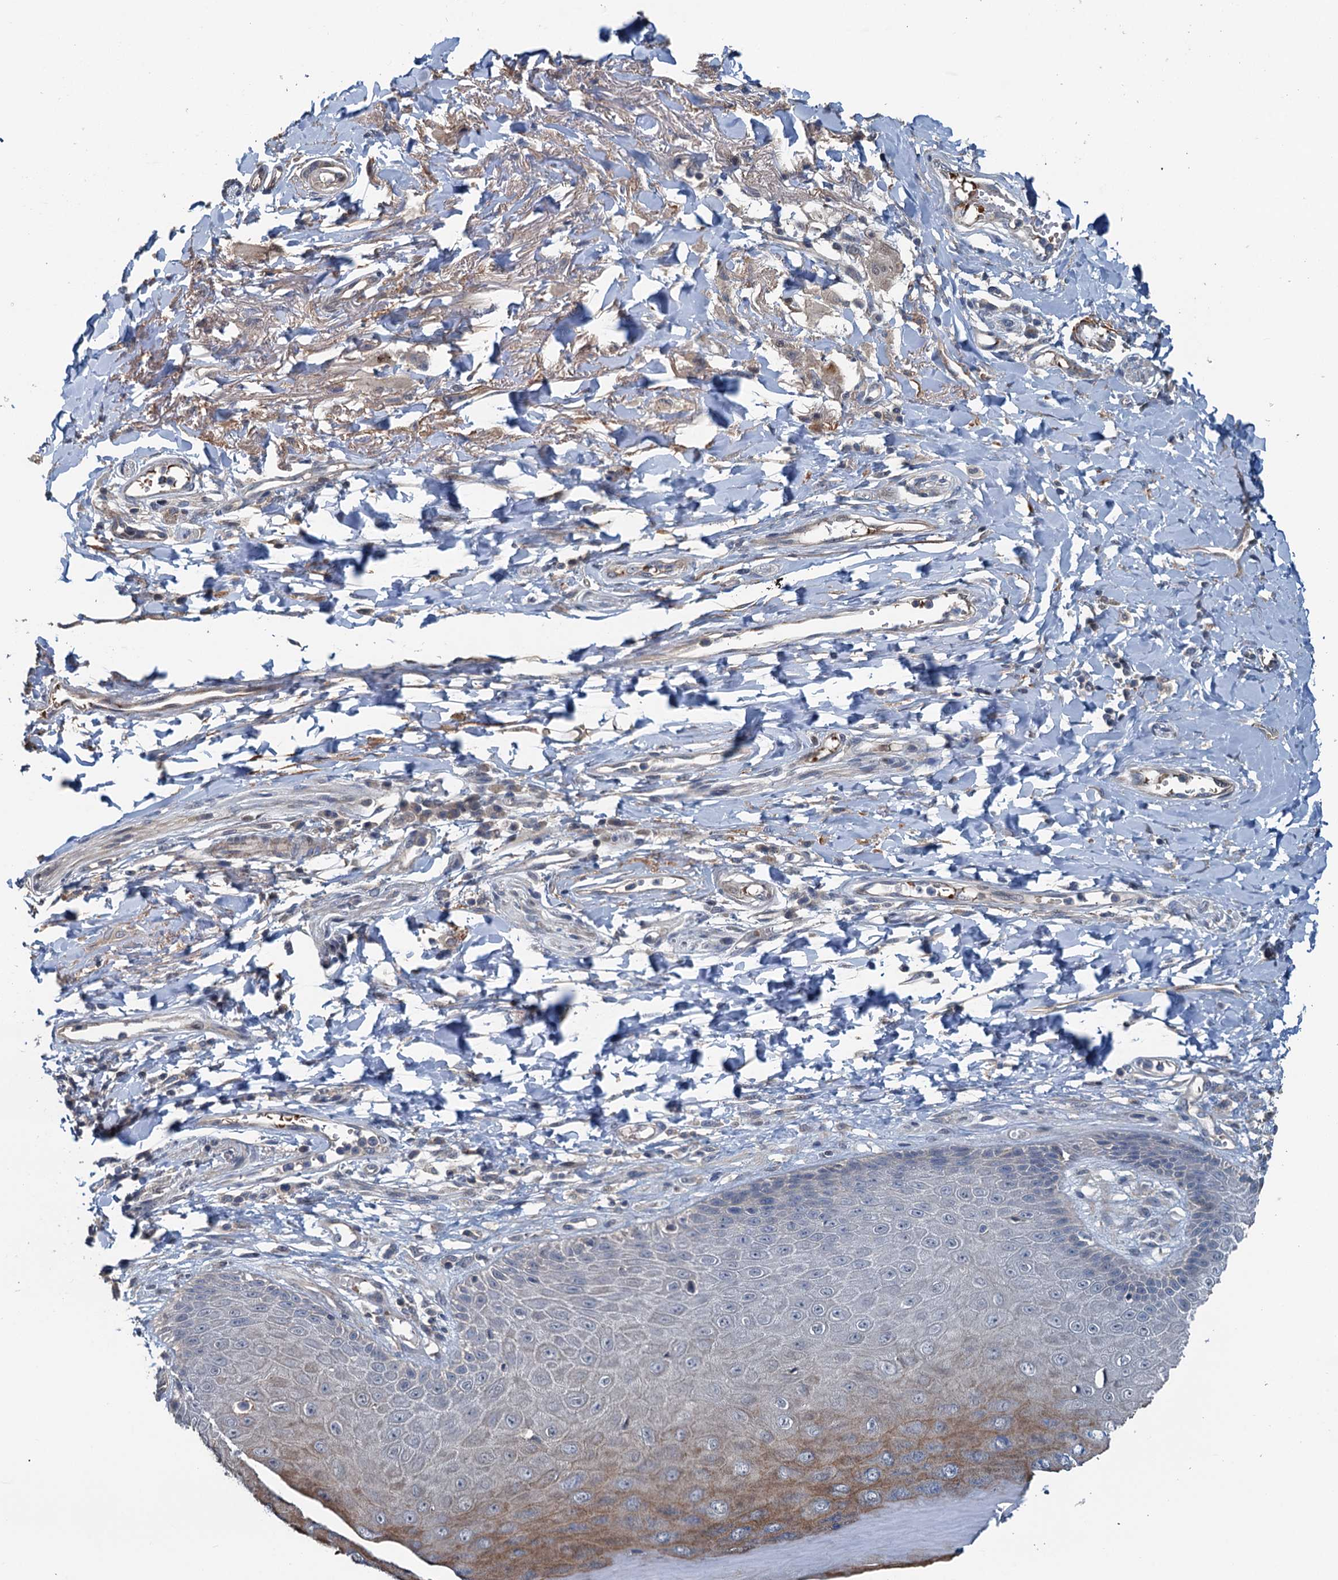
{"staining": {"intensity": "moderate", "quantity": "25%-75%", "location": "cytoplasmic/membranous"}, "tissue": "skin", "cell_type": "Epidermal cells", "image_type": "normal", "snomed": [{"axis": "morphology", "description": "Normal tissue, NOS"}, {"axis": "topography", "description": "Anal"}], "caption": "A histopathology image showing moderate cytoplasmic/membranous positivity in approximately 25%-75% of epidermal cells in unremarkable skin, as visualized by brown immunohistochemical staining.", "gene": "TEDC1", "patient": {"sex": "male", "age": 78}}